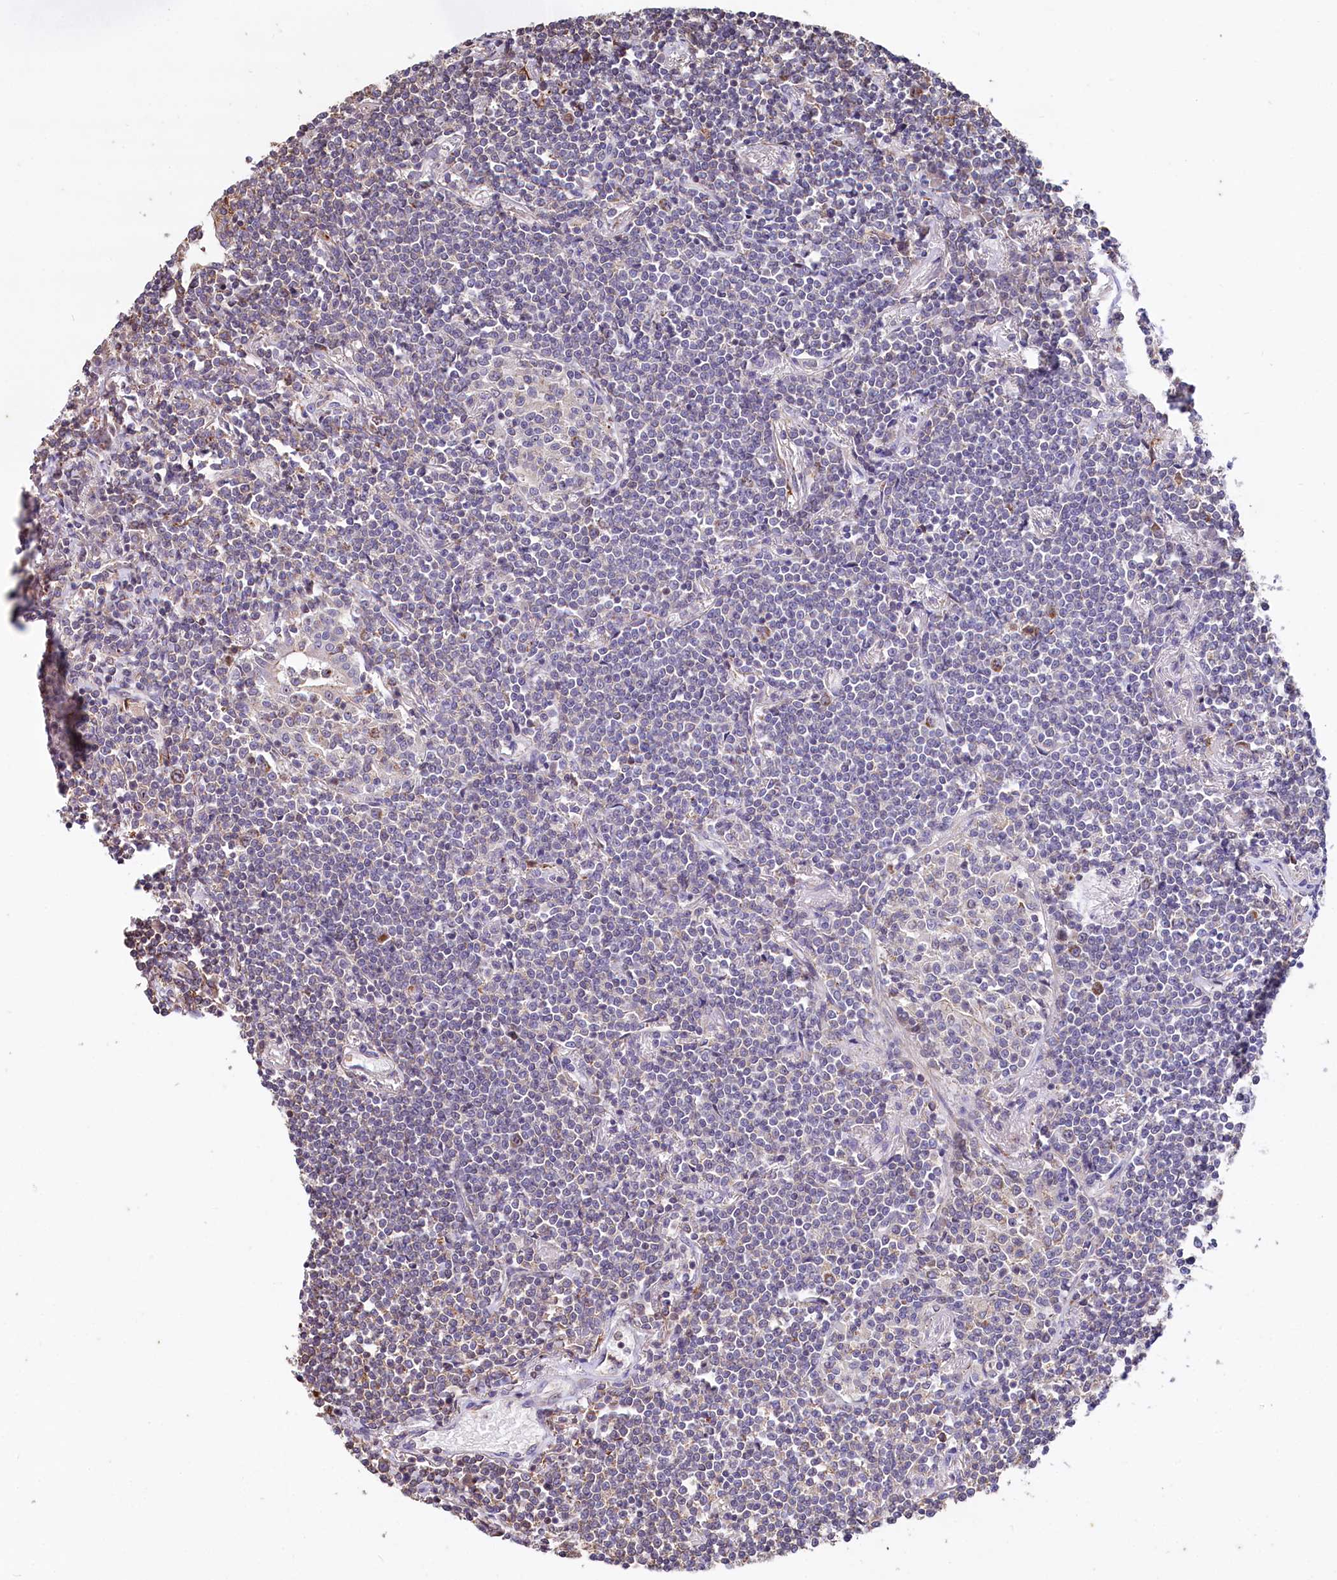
{"staining": {"intensity": "negative", "quantity": "none", "location": "none"}, "tissue": "lymphoma", "cell_type": "Tumor cells", "image_type": "cancer", "snomed": [{"axis": "morphology", "description": "Malignant lymphoma, non-Hodgkin's type, Low grade"}, {"axis": "topography", "description": "Lung"}], "caption": "Immunohistochemical staining of malignant lymphoma, non-Hodgkin's type (low-grade) exhibits no significant expression in tumor cells. The staining was performed using DAB to visualize the protein expression in brown, while the nuclei were stained in blue with hematoxylin (Magnification: 20x).", "gene": "RPUSD3", "patient": {"sex": "female", "age": 71}}